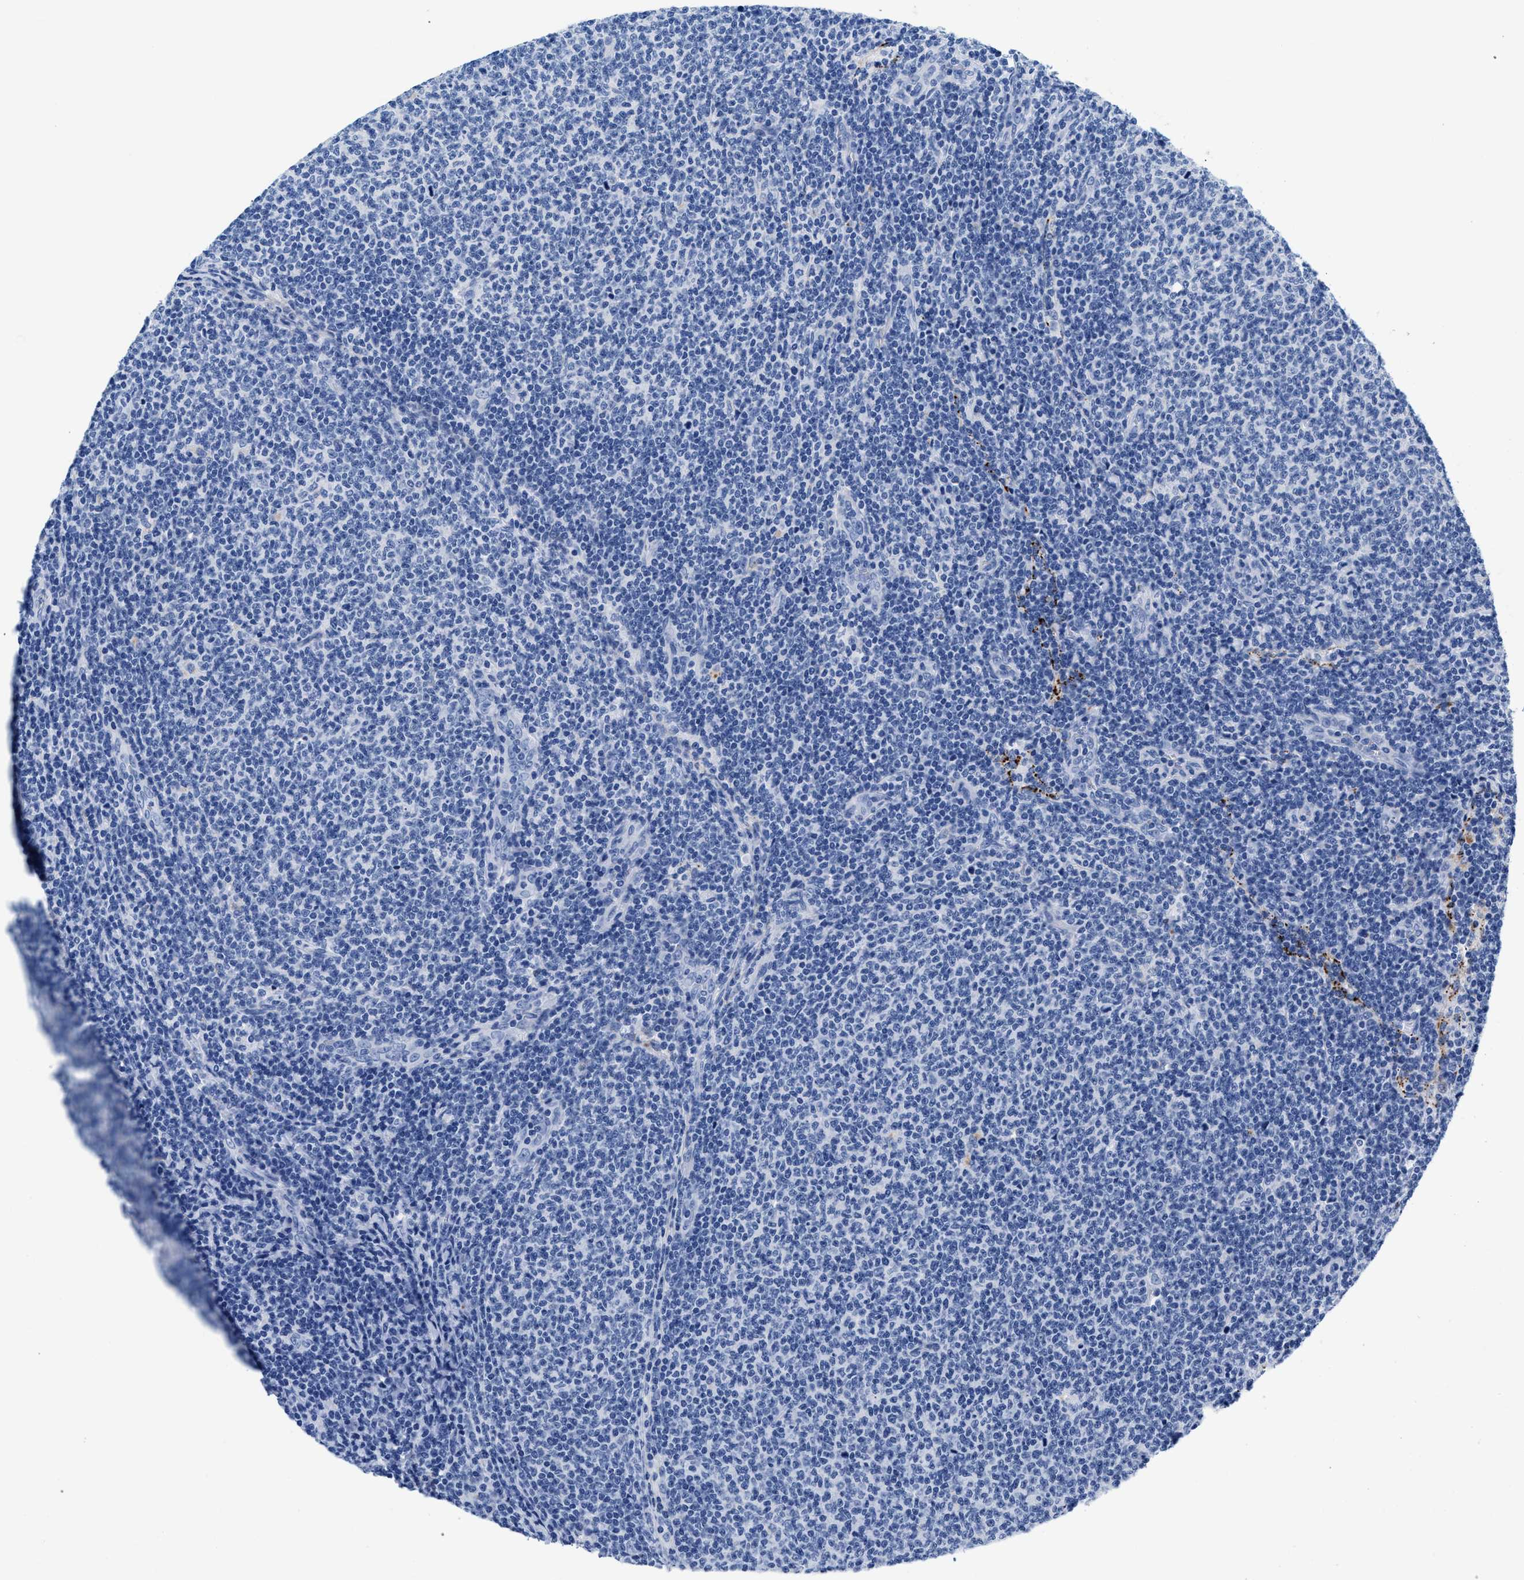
{"staining": {"intensity": "negative", "quantity": "none", "location": "none"}, "tissue": "lymphoma", "cell_type": "Tumor cells", "image_type": "cancer", "snomed": [{"axis": "morphology", "description": "Malignant lymphoma, non-Hodgkin's type, Low grade"}, {"axis": "topography", "description": "Lymph node"}], "caption": "This is an immunohistochemistry (IHC) histopathology image of human lymphoma. There is no expression in tumor cells.", "gene": "SLFN13", "patient": {"sex": "male", "age": 66}}